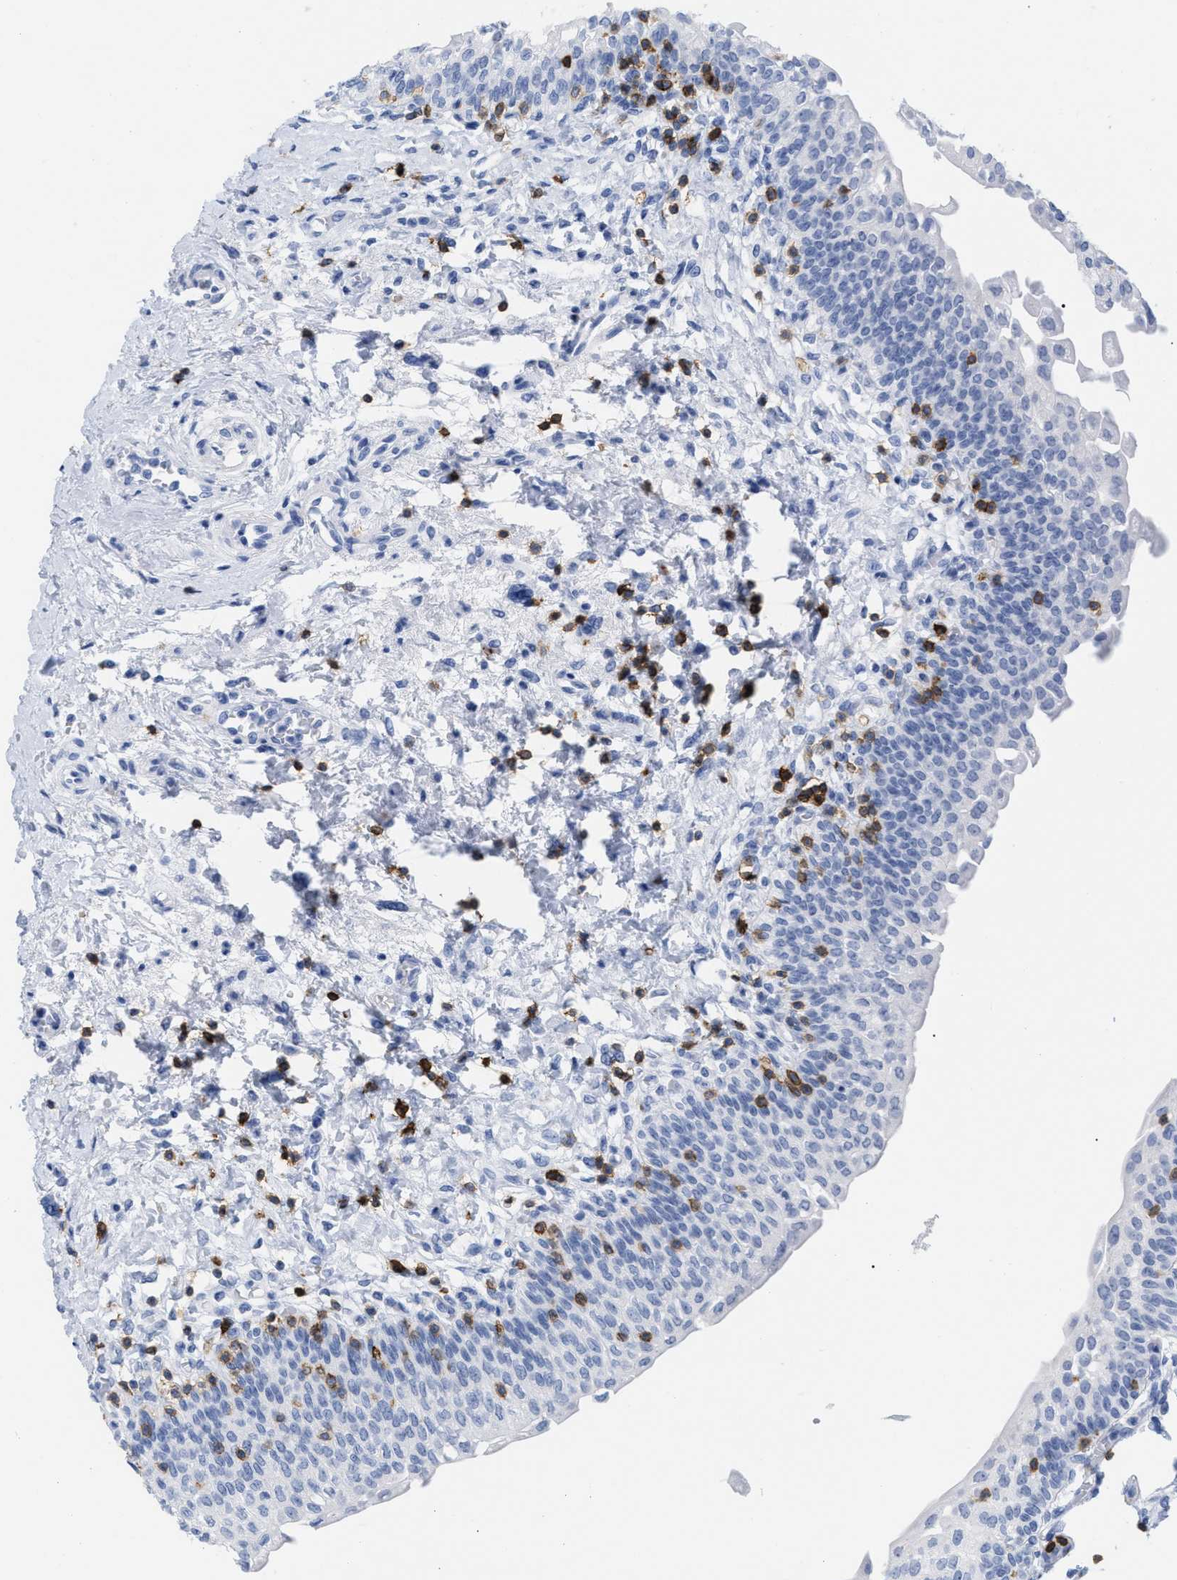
{"staining": {"intensity": "negative", "quantity": "none", "location": "none"}, "tissue": "urinary bladder", "cell_type": "Urothelial cells", "image_type": "normal", "snomed": [{"axis": "morphology", "description": "Normal tissue, NOS"}, {"axis": "topography", "description": "Urinary bladder"}], "caption": "This photomicrograph is of normal urinary bladder stained with immunohistochemistry to label a protein in brown with the nuclei are counter-stained blue. There is no positivity in urothelial cells.", "gene": "CD5", "patient": {"sex": "male", "age": 55}}